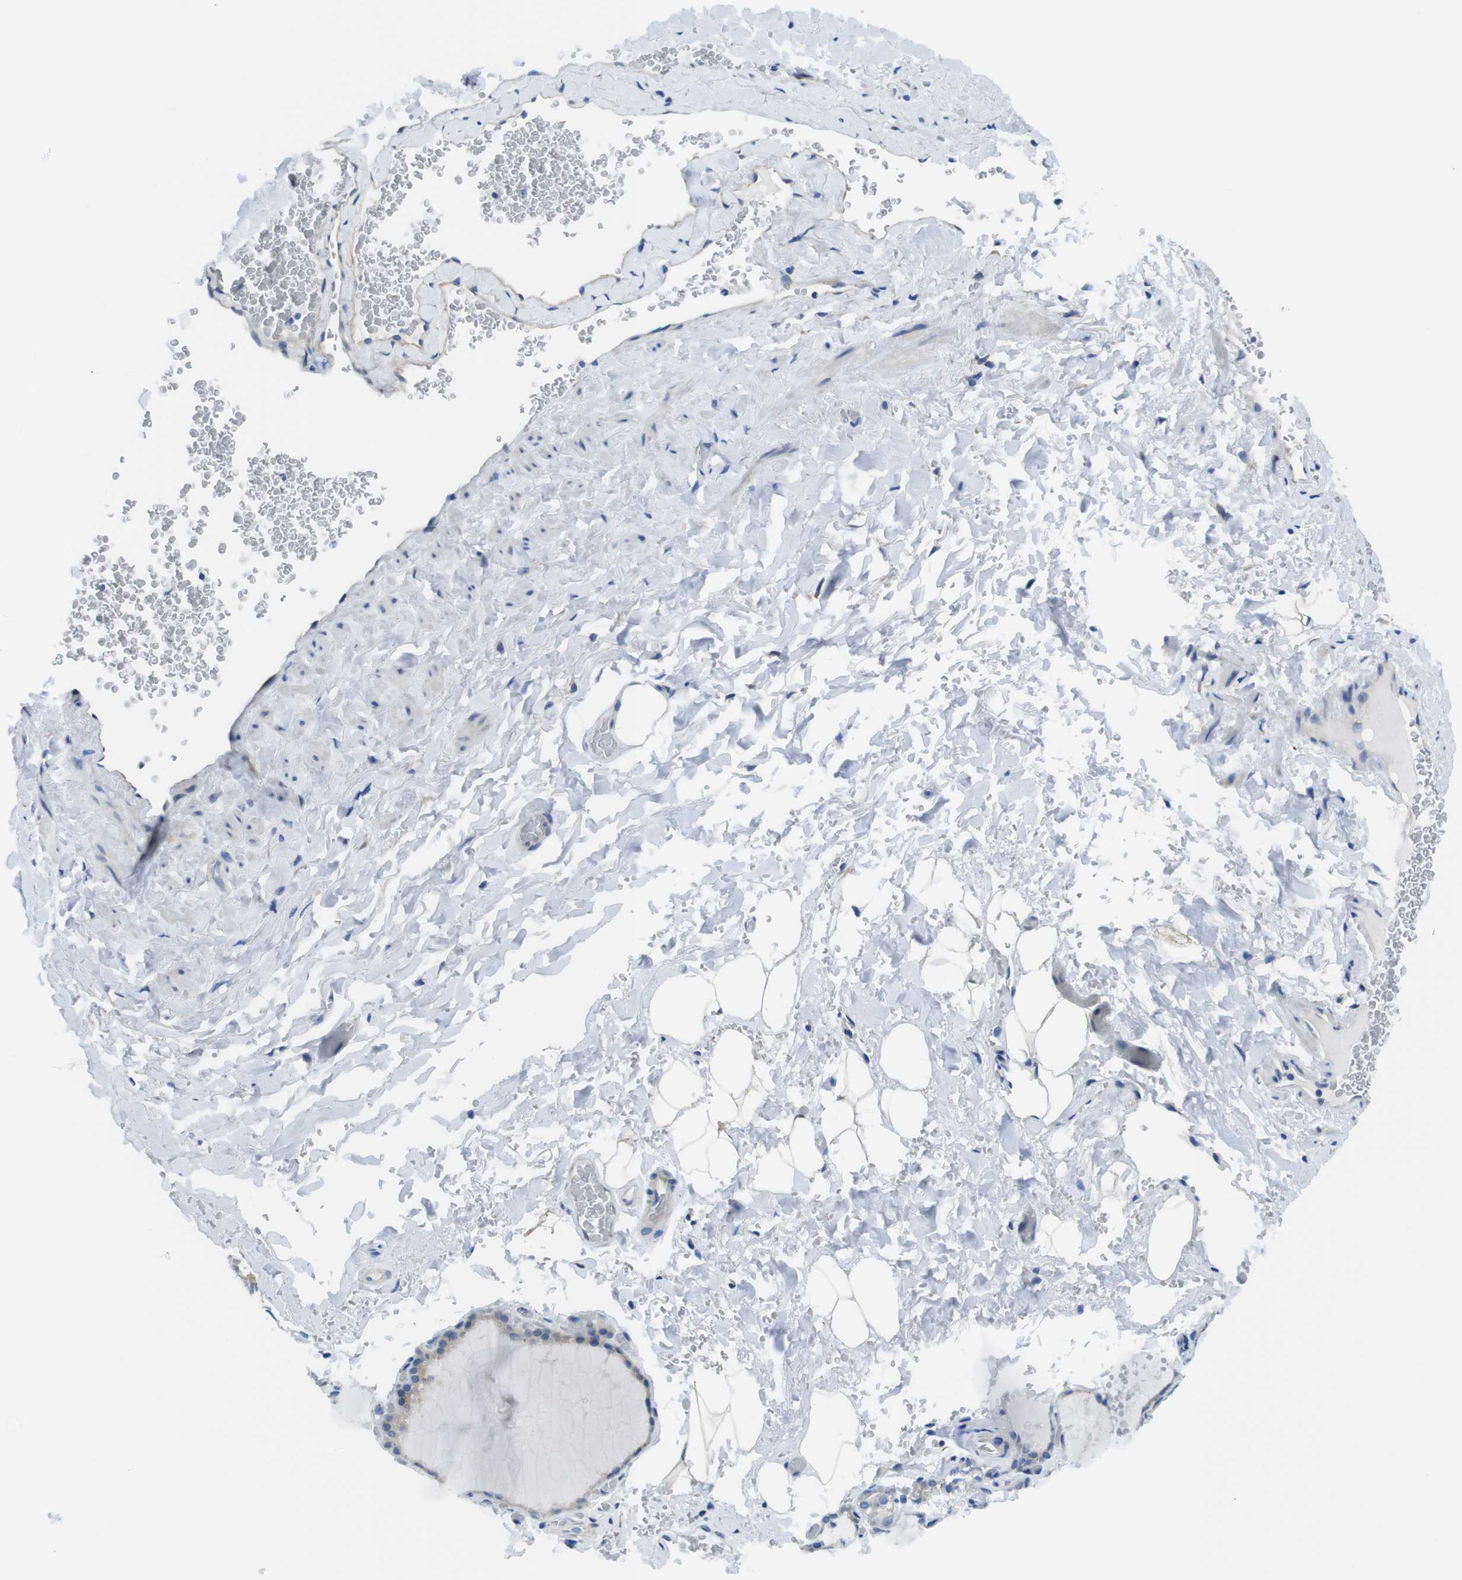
{"staining": {"intensity": "negative", "quantity": "none", "location": "none"}, "tissue": "thyroid gland", "cell_type": "Glandular cells", "image_type": "normal", "snomed": [{"axis": "morphology", "description": "Normal tissue, NOS"}, {"axis": "topography", "description": "Thyroid gland"}], "caption": "Immunohistochemistry (IHC) of unremarkable thyroid gland displays no positivity in glandular cells.", "gene": "CDH8", "patient": {"sex": "male", "age": 61}}